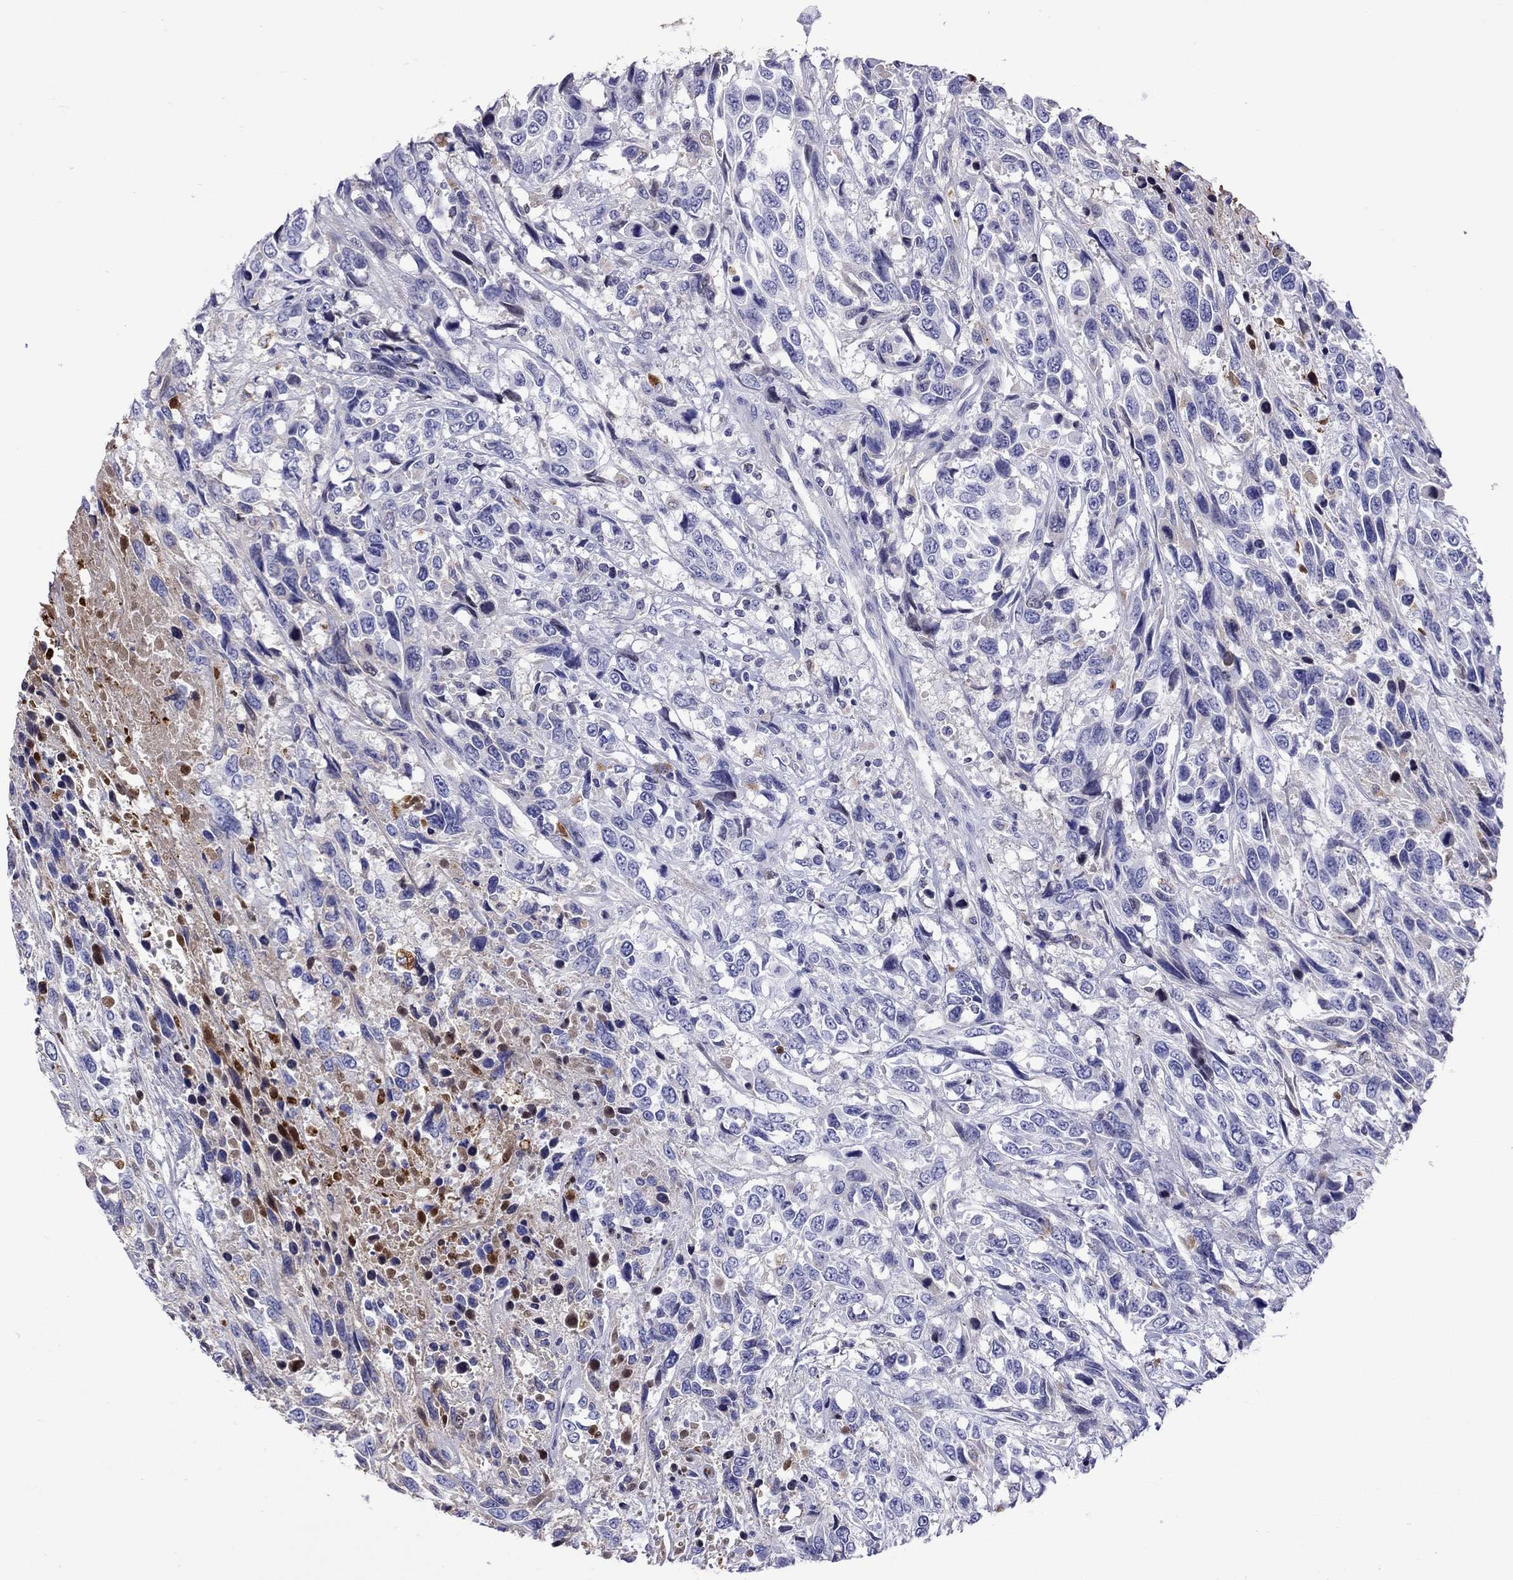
{"staining": {"intensity": "negative", "quantity": "none", "location": "none"}, "tissue": "urothelial cancer", "cell_type": "Tumor cells", "image_type": "cancer", "snomed": [{"axis": "morphology", "description": "Urothelial carcinoma, High grade"}, {"axis": "topography", "description": "Urinary bladder"}], "caption": "A micrograph of high-grade urothelial carcinoma stained for a protein exhibits no brown staining in tumor cells.", "gene": "SERPINA3", "patient": {"sex": "female", "age": 70}}